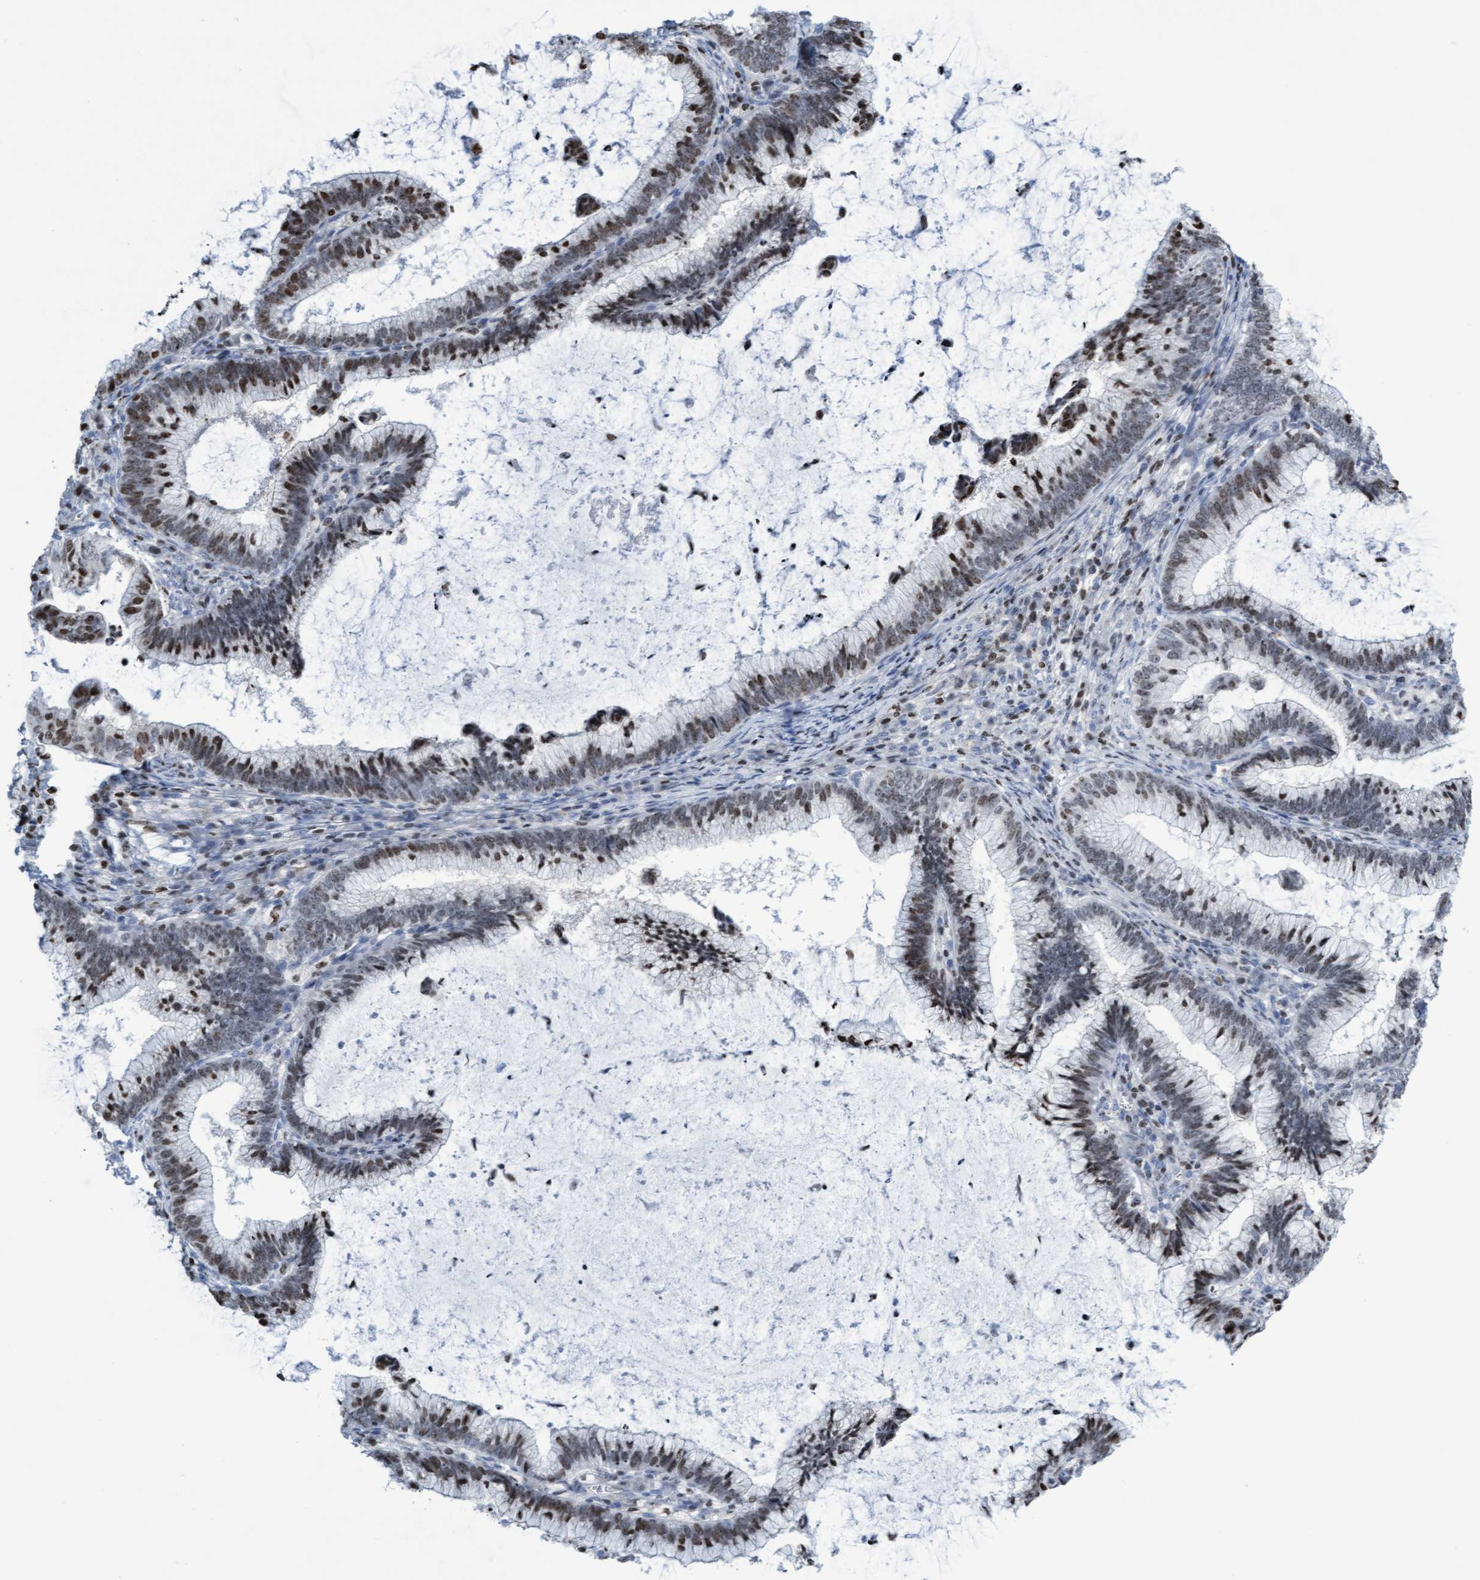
{"staining": {"intensity": "moderate", "quantity": "25%-75%", "location": "nuclear"}, "tissue": "cervical cancer", "cell_type": "Tumor cells", "image_type": "cancer", "snomed": [{"axis": "morphology", "description": "Adenocarcinoma, NOS"}, {"axis": "topography", "description": "Cervix"}], "caption": "IHC of cervical cancer (adenocarcinoma) reveals medium levels of moderate nuclear positivity in approximately 25%-75% of tumor cells.", "gene": "CBX2", "patient": {"sex": "female", "age": 36}}